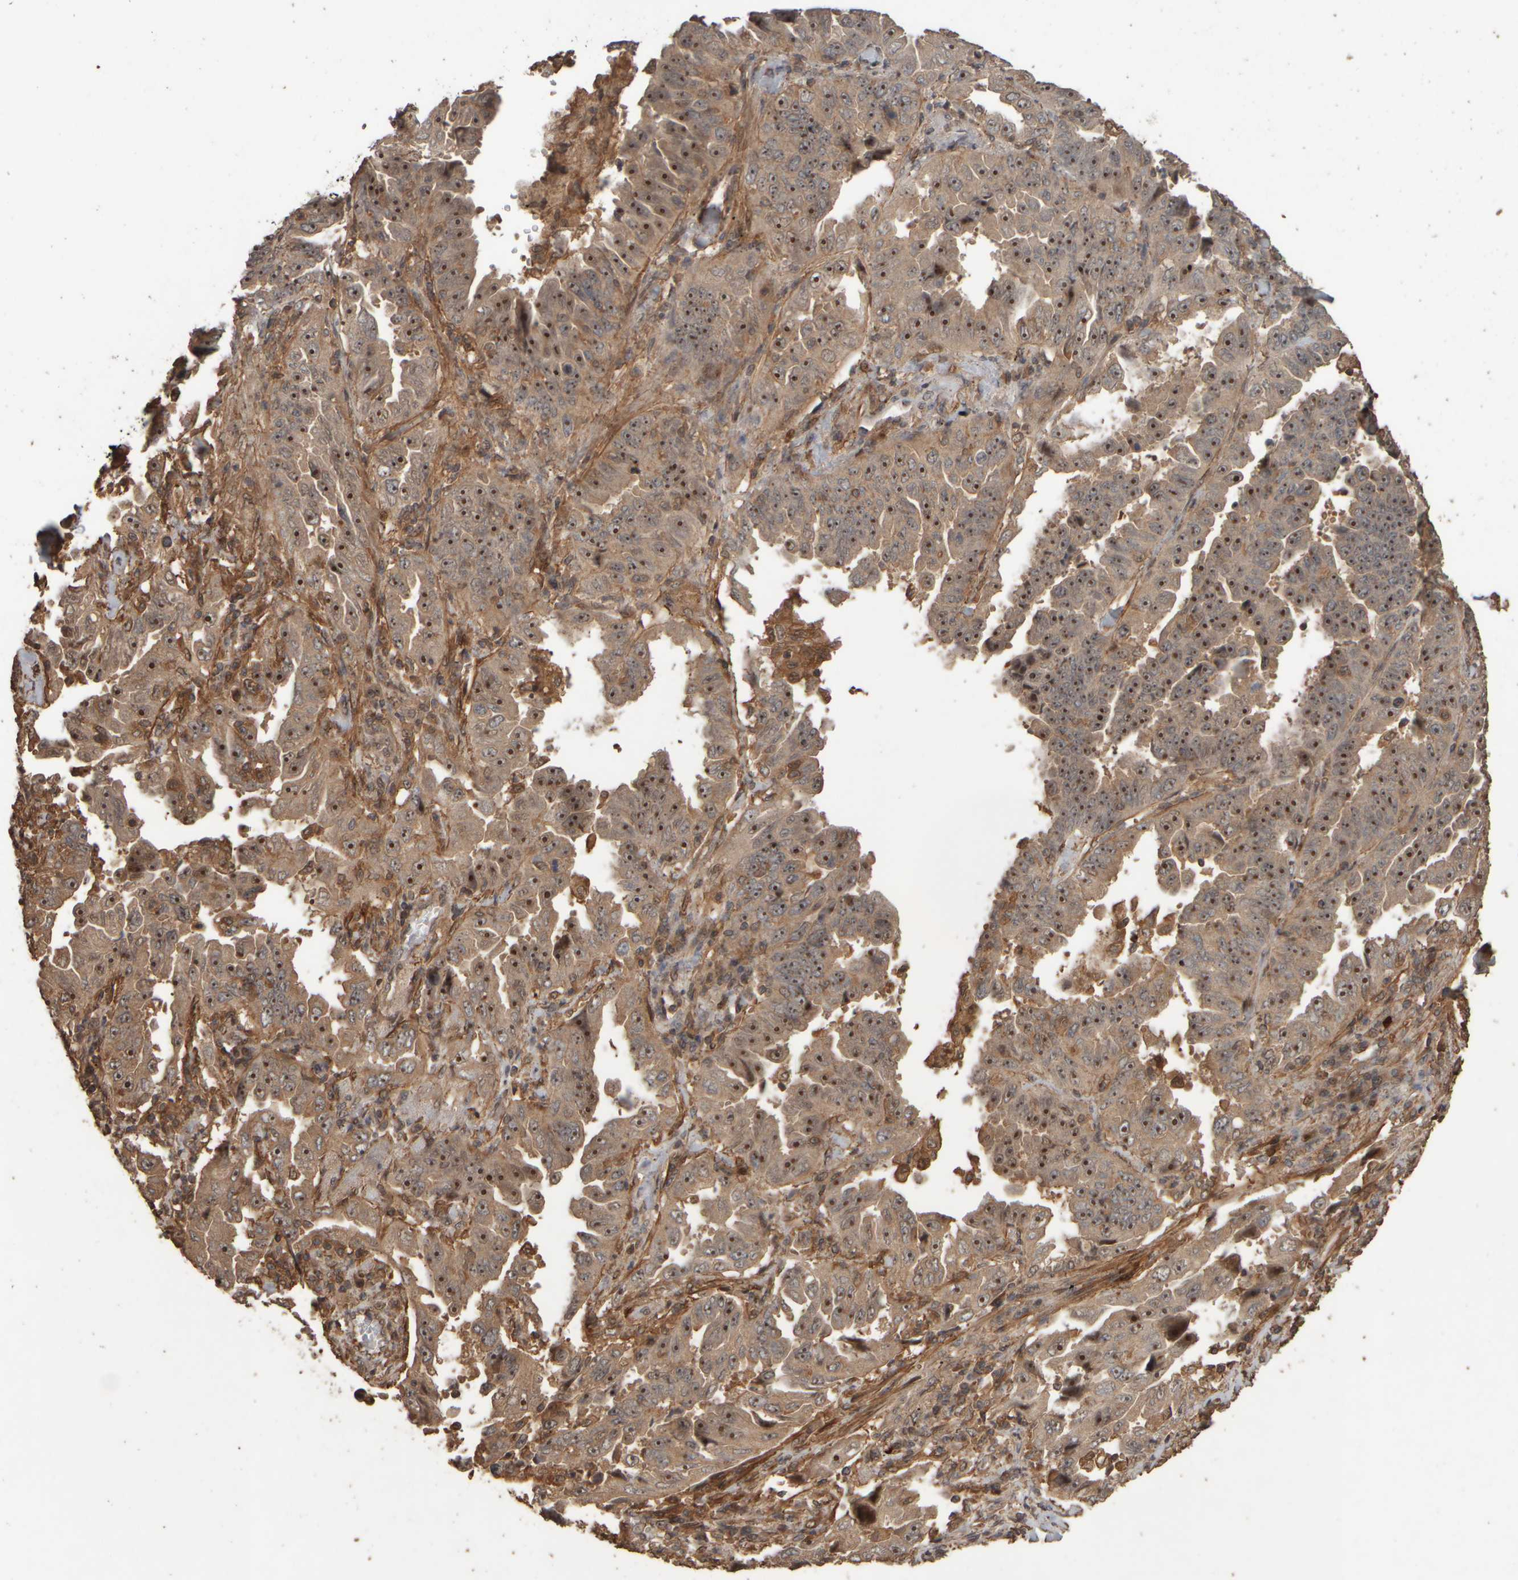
{"staining": {"intensity": "strong", "quantity": "25%-75%", "location": "cytoplasmic/membranous,nuclear"}, "tissue": "lung cancer", "cell_type": "Tumor cells", "image_type": "cancer", "snomed": [{"axis": "morphology", "description": "Adenocarcinoma, NOS"}, {"axis": "topography", "description": "Lung"}], "caption": "Lung cancer (adenocarcinoma) stained for a protein (brown) exhibits strong cytoplasmic/membranous and nuclear positive staining in approximately 25%-75% of tumor cells.", "gene": "SPHK1", "patient": {"sex": "female", "age": 51}}